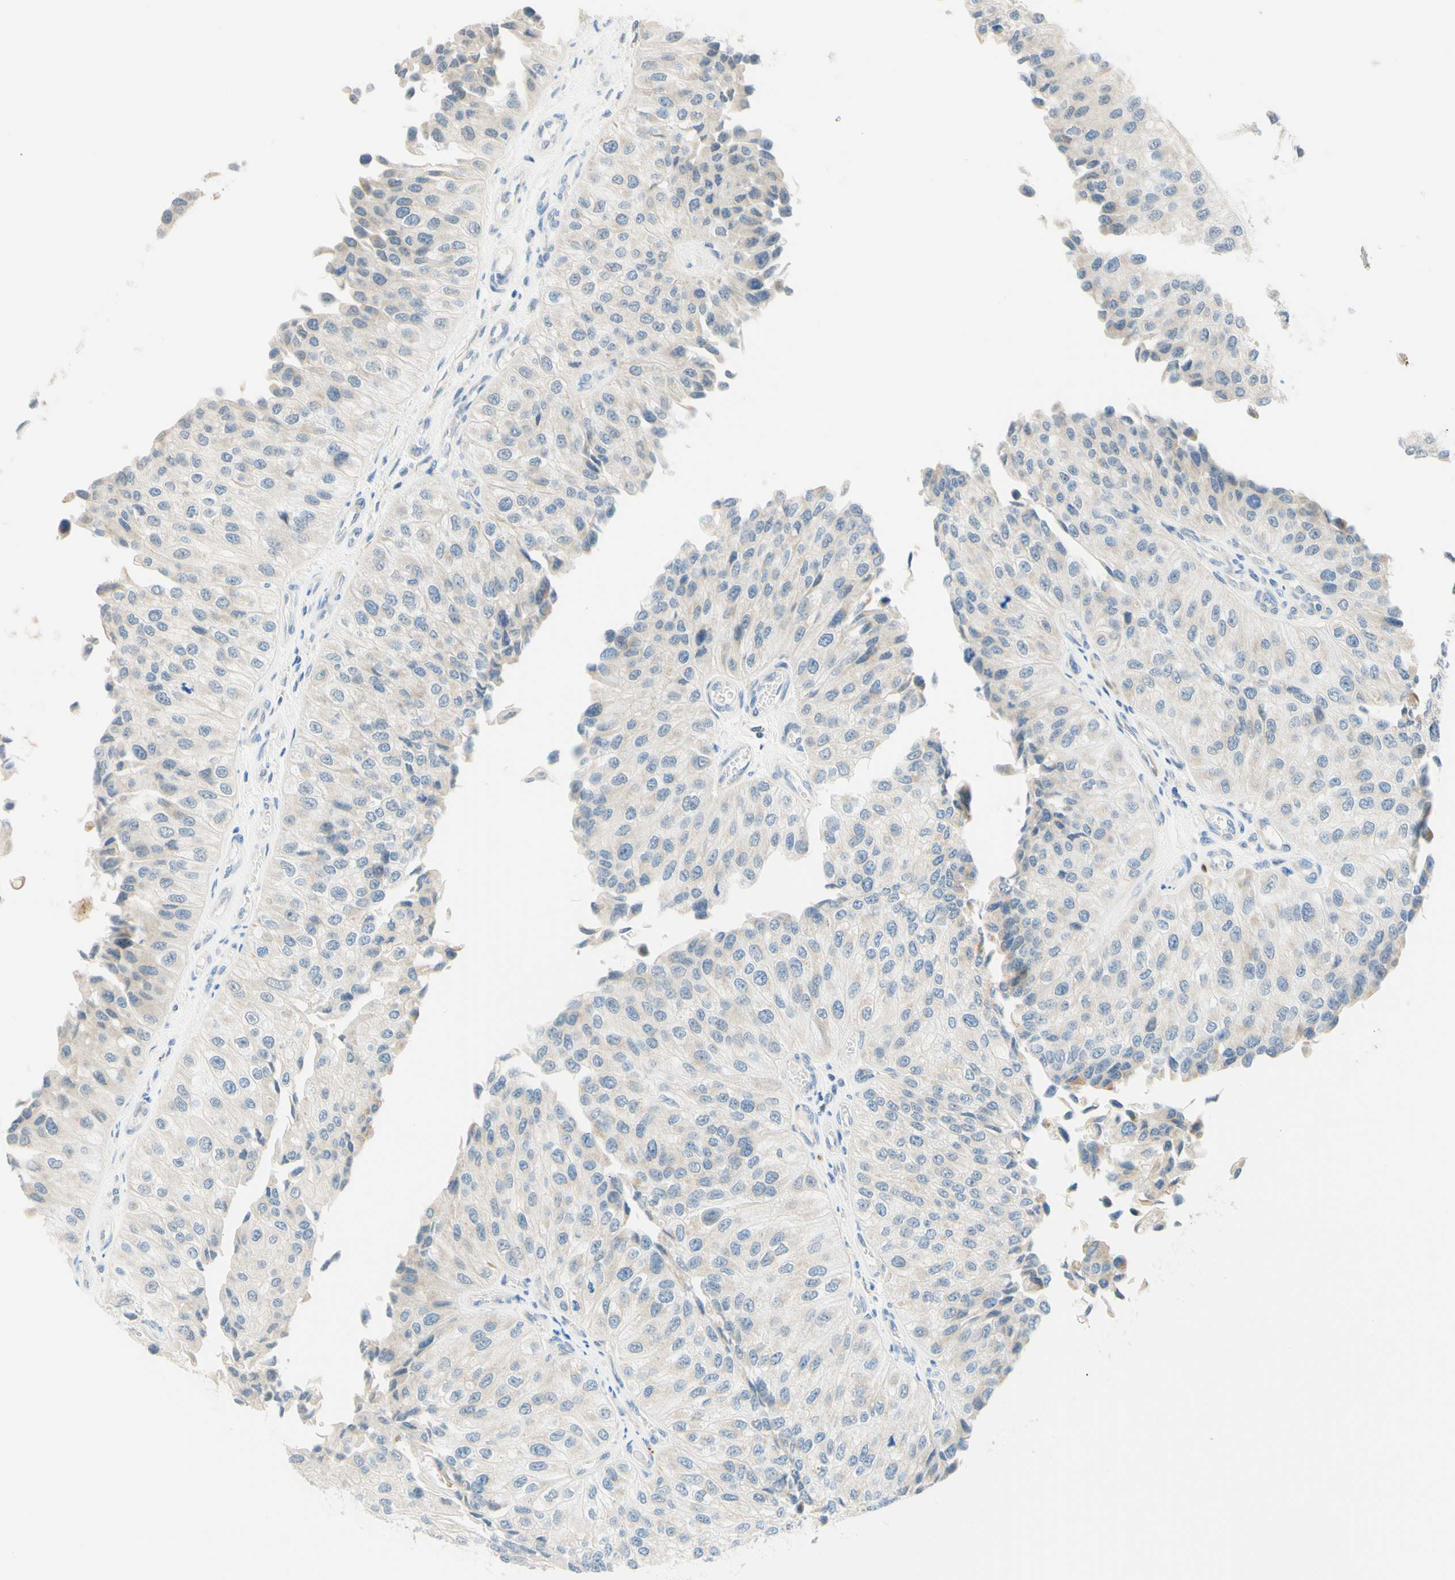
{"staining": {"intensity": "weak", "quantity": "25%-75%", "location": "cytoplasmic/membranous"}, "tissue": "urothelial cancer", "cell_type": "Tumor cells", "image_type": "cancer", "snomed": [{"axis": "morphology", "description": "Urothelial carcinoma, High grade"}, {"axis": "topography", "description": "Kidney"}, {"axis": "topography", "description": "Urinary bladder"}], "caption": "About 25%-75% of tumor cells in human high-grade urothelial carcinoma show weak cytoplasmic/membranous protein staining as visualized by brown immunohistochemical staining.", "gene": "TREM2", "patient": {"sex": "male", "age": 77}}